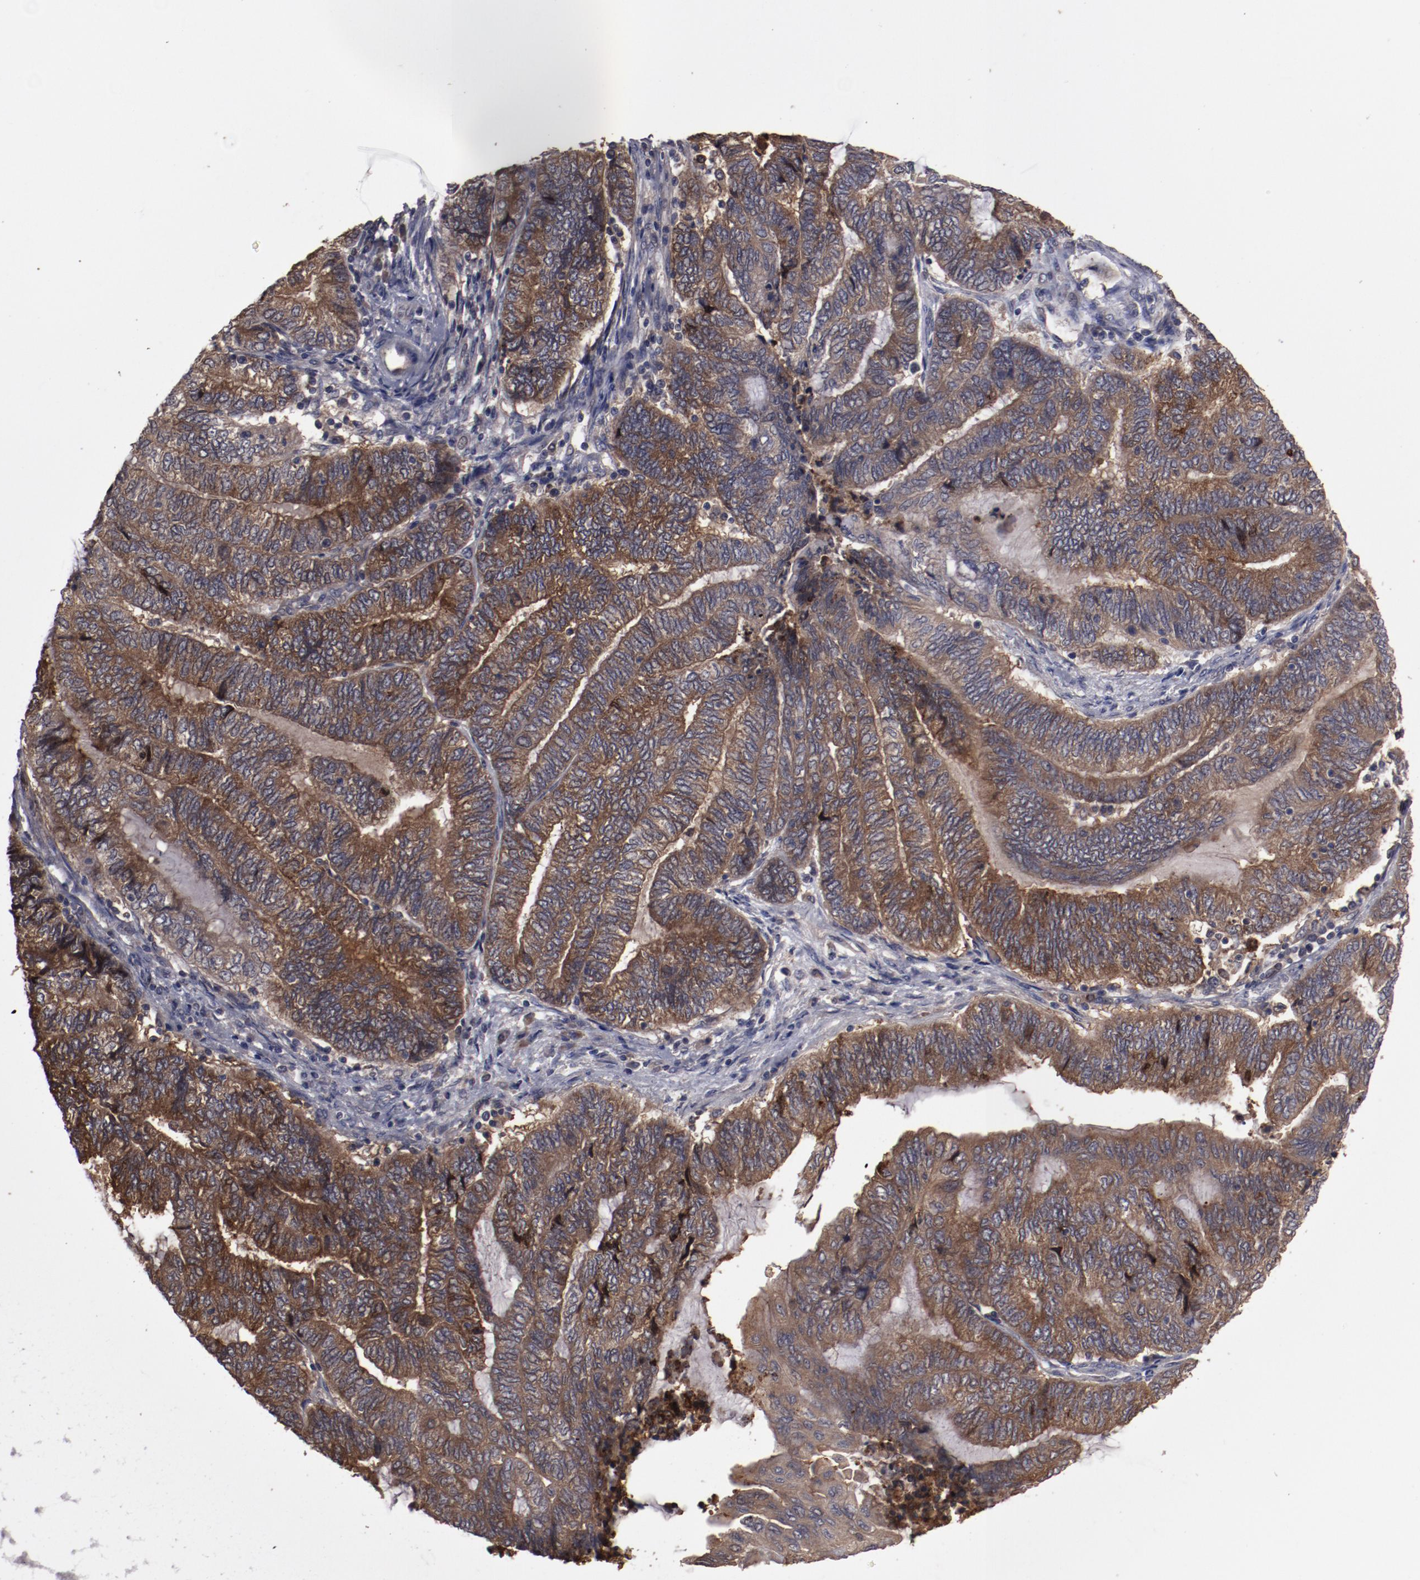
{"staining": {"intensity": "strong", "quantity": ">75%", "location": "cytoplasmic/membranous"}, "tissue": "endometrial cancer", "cell_type": "Tumor cells", "image_type": "cancer", "snomed": [{"axis": "morphology", "description": "Adenocarcinoma, NOS"}, {"axis": "topography", "description": "Uterus"}, {"axis": "topography", "description": "Endometrium"}], "caption": "A histopathology image of endometrial adenocarcinoma stained for a protein exhibits strong cytoplasmic/membranous brown staining in tumor cells.", "gene": "LRRC75B", "patient": {"sex": "female", "age": 70}}